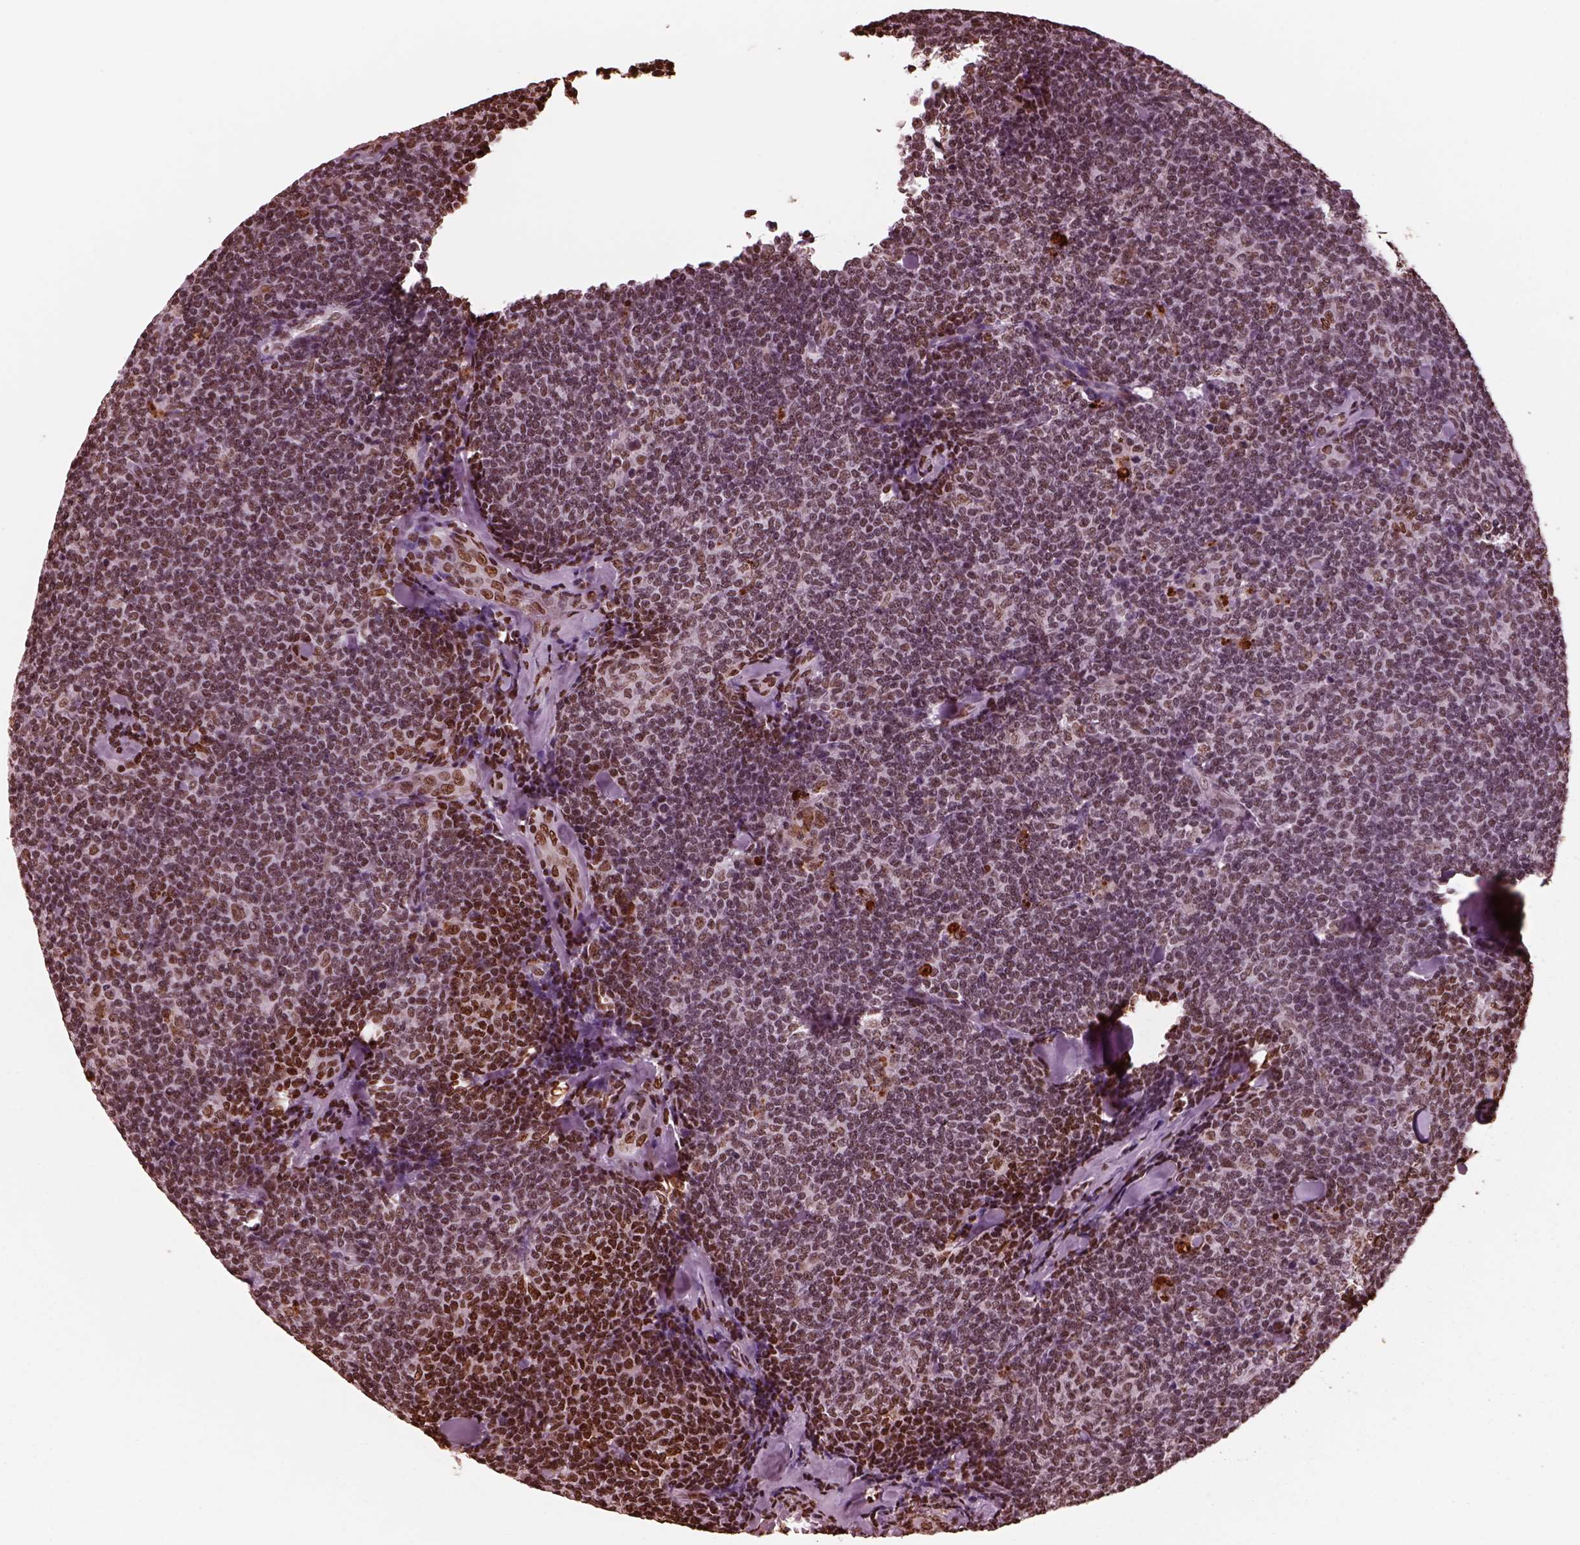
{"staining": {"intensity": "strong", "quantity": "<25%", "location": "nuclear"}, "tissue": "lymphoma", "cell_type": "Tumor cells", "image_type": "cancer", "snomed": [{"axis": "morphology", "description": "Malignant lymphoma, non-Hodgkin's type, Low grade"}, {"axis": "topography", "description": "Lymph node"}], "caption": "Protein staining by IHC shows strong nuclear staining in about <25% of tumor cells in malignant lymphoma, non-Hodgkin's type (low-grade).", "gene": "NSD1", "patient": {"sex": "female", "age": 56}}